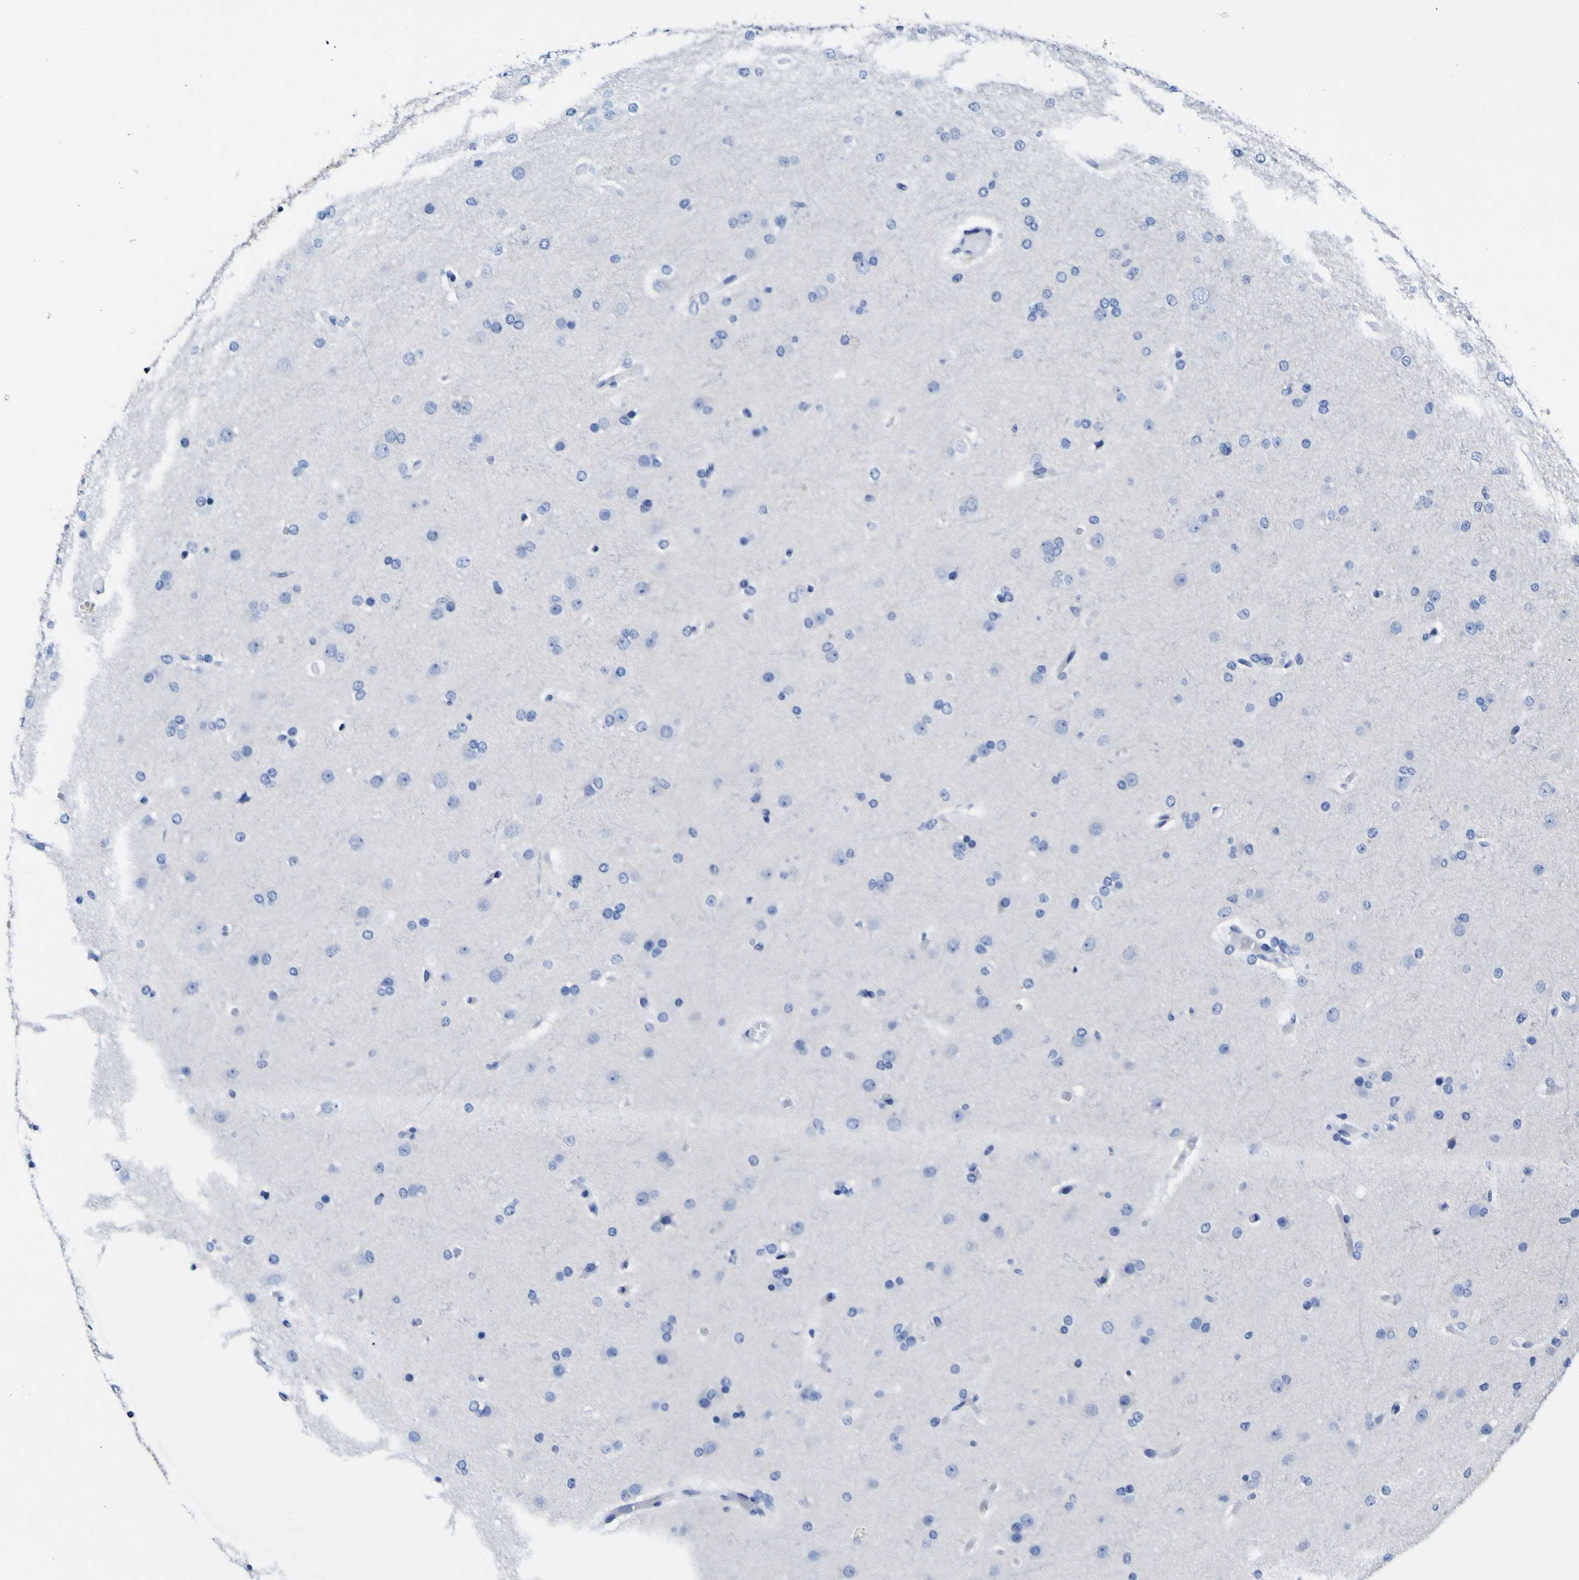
{"staining": {"intensity": "negative", "quantity": "none", "location": "none"}, "tissue": "glioma", "cell_type": "Tumor cells", "image_type": "cancer", "snomed": [{"axis": "morphology", "description": "Glioma, malignant, High grade"}, {"axis": "topography", "description": "Cerebral cortex"}], "caption": "High power microscopy micrograph of an immunohistochemistry (IHC) histopathology image of glioma, revealing no significant staining in tumor cells. (DAB IHC, high magnification).", "gene": "CASP6", "patient": {"sex": "female", "age": 36}}